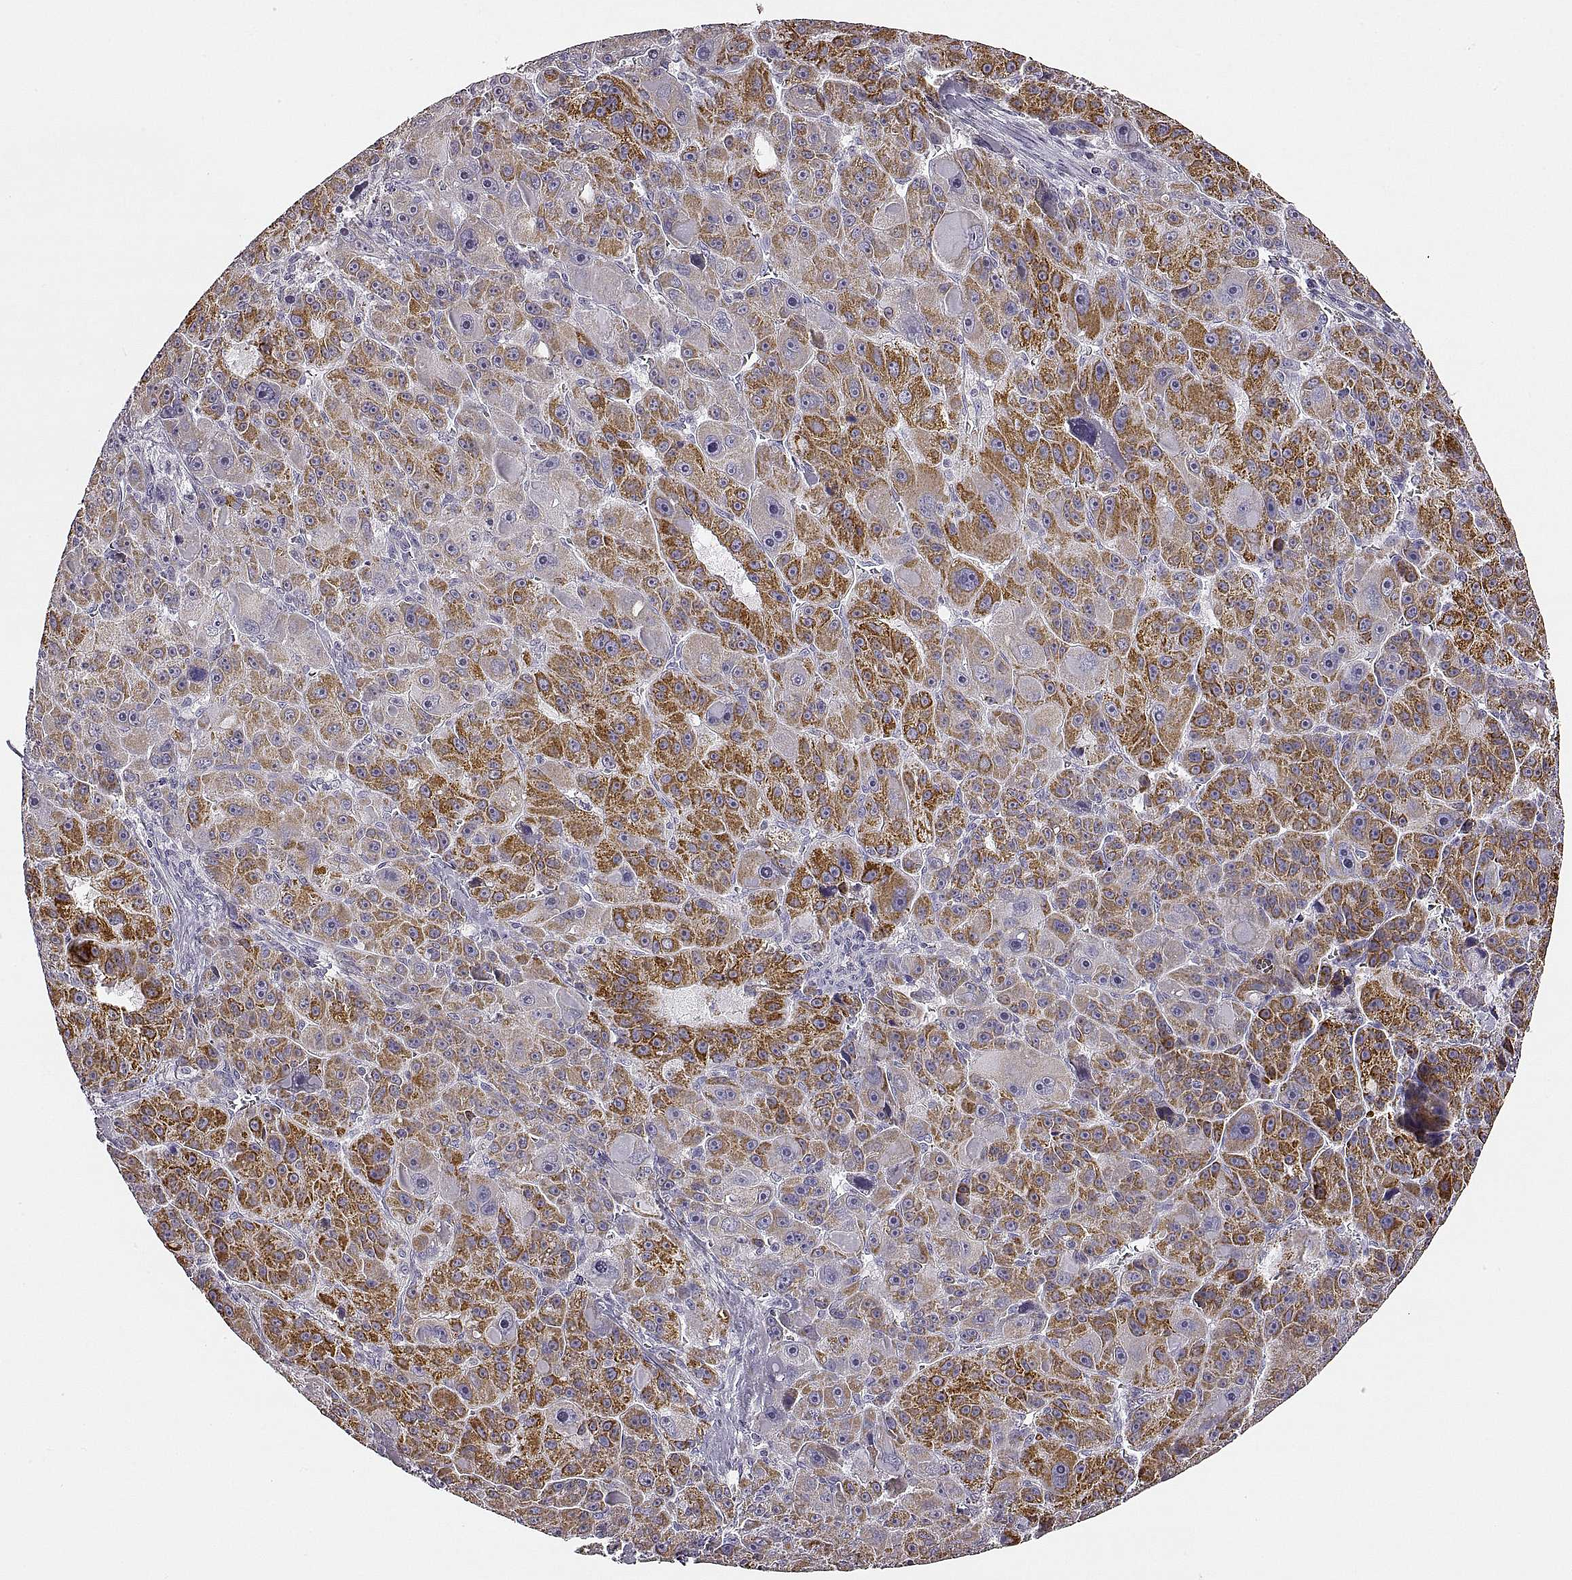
{"staining": {"intensity": "moderate", "quantity": "<25%", "location": "cytoplasmic/membranous"}, "tissue": "liver cancer", "cell_type": "Tumor cells", "image_type": "cancer", "snomed": [{"axis": "morphology", "description": "Carcinoma, Hepatocellular, NOS"}, {"axis": "topography", "description": "Liver"}], "caption": "The image exhibits immunohistochemical staining of liver cancer (hepatocellular carcinoma). There is moderate cytoplasmic/membranous expression is seen in about <25% of tumor cells.", "gene": "RDH13", "patient": {"sex": "male", "age": 76}}